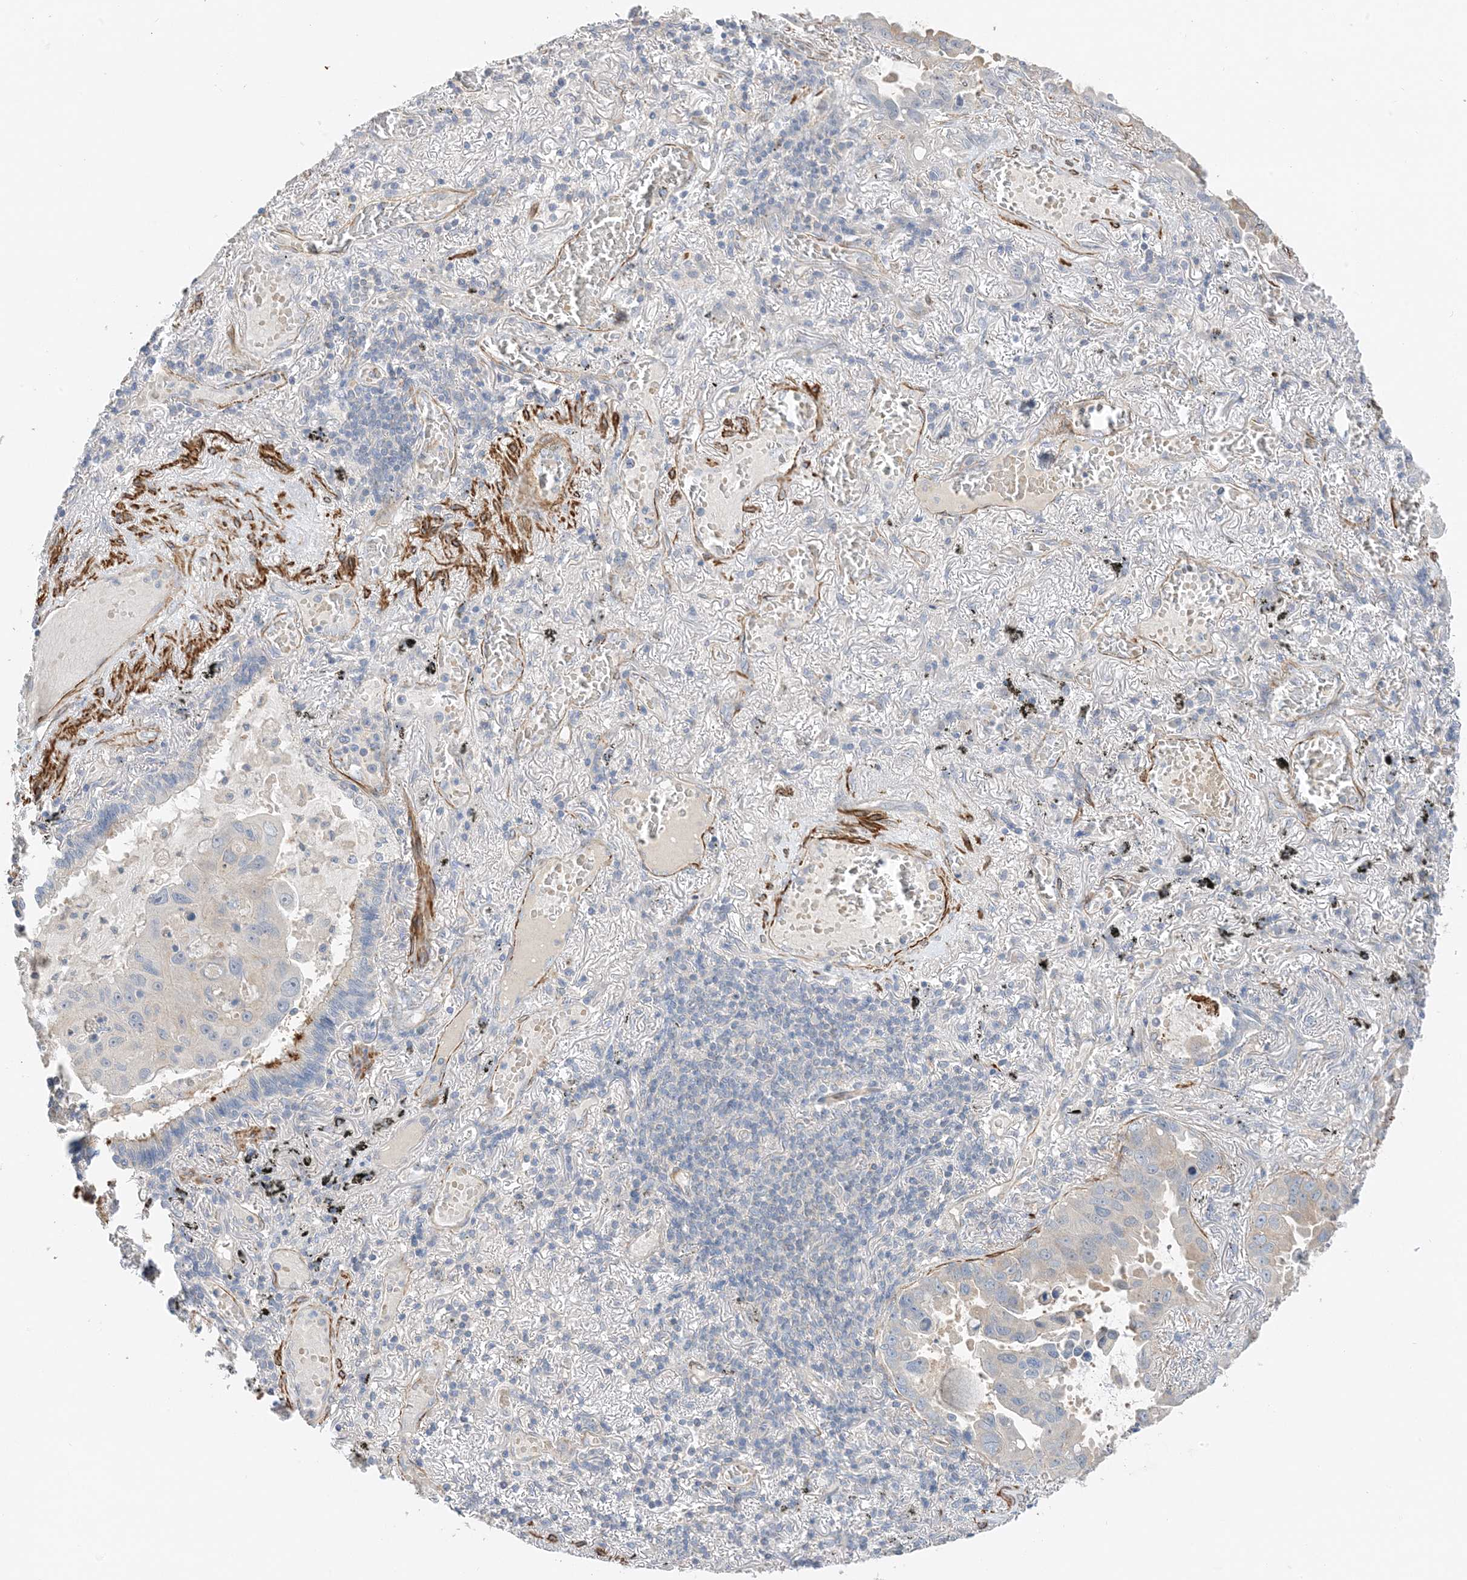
{"staining": {"intensity": "negative", "quantity": "none", "location": "none"}, "tissue": "lung cancer", "cell_type": "Tumor cells", "image_type": "cancer", "snomed": [{"axis": "morphology", "description": "Adenocarcinoma, NOS"}, {"axis": "topography", "description": "Lung"}], "caption": "High magnification brightfield microscopy of lung adenocarcinoma stained with DAB (3,3'-diaminobenzidine) (brown) and counterstained with hematoxylin (blue): tumor cells show no significant staining.", "gene": "KIFBP", "patient": {"sex": "male", "age": 64}}